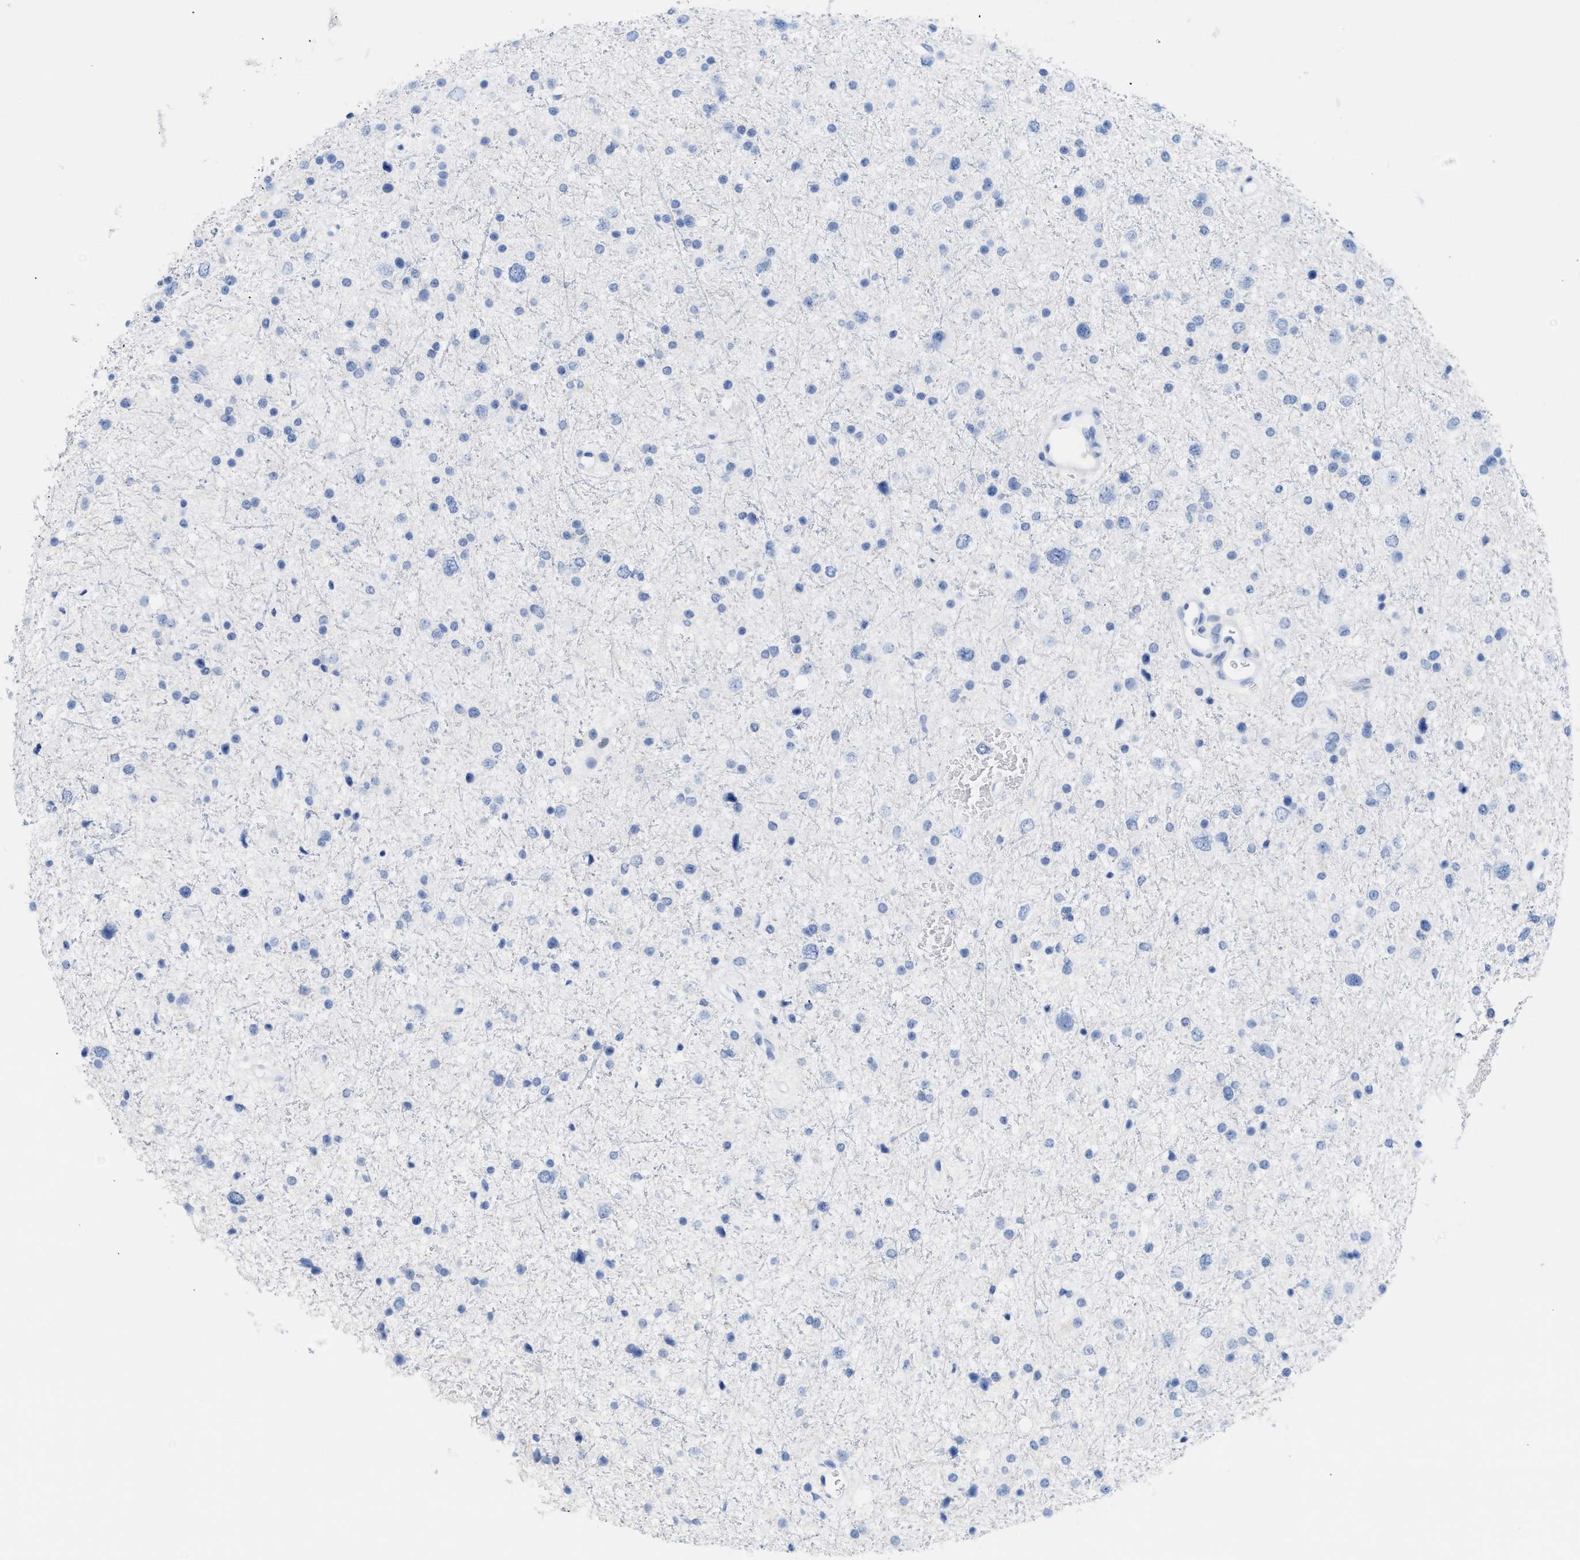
{"staining": {"intensity": "negative", "quantity": "none", "location": "none"}, "tissue": "glioma", "cell_type": "Tumor cells", "image_type": "cancer", "snomed": [{"axis": "morphology", "description": "Glioma, malignant, Low grade"}, {"axis": "topography", "description": "Brain"}], "caption": "An IHC photomicrograph of malignant glioma (low-grade) is shown. There is no staining in tumor cells of malignant glioma (low-grade).", "gene": "LCP1", "patient": {"sex": "female", "age": 37}}